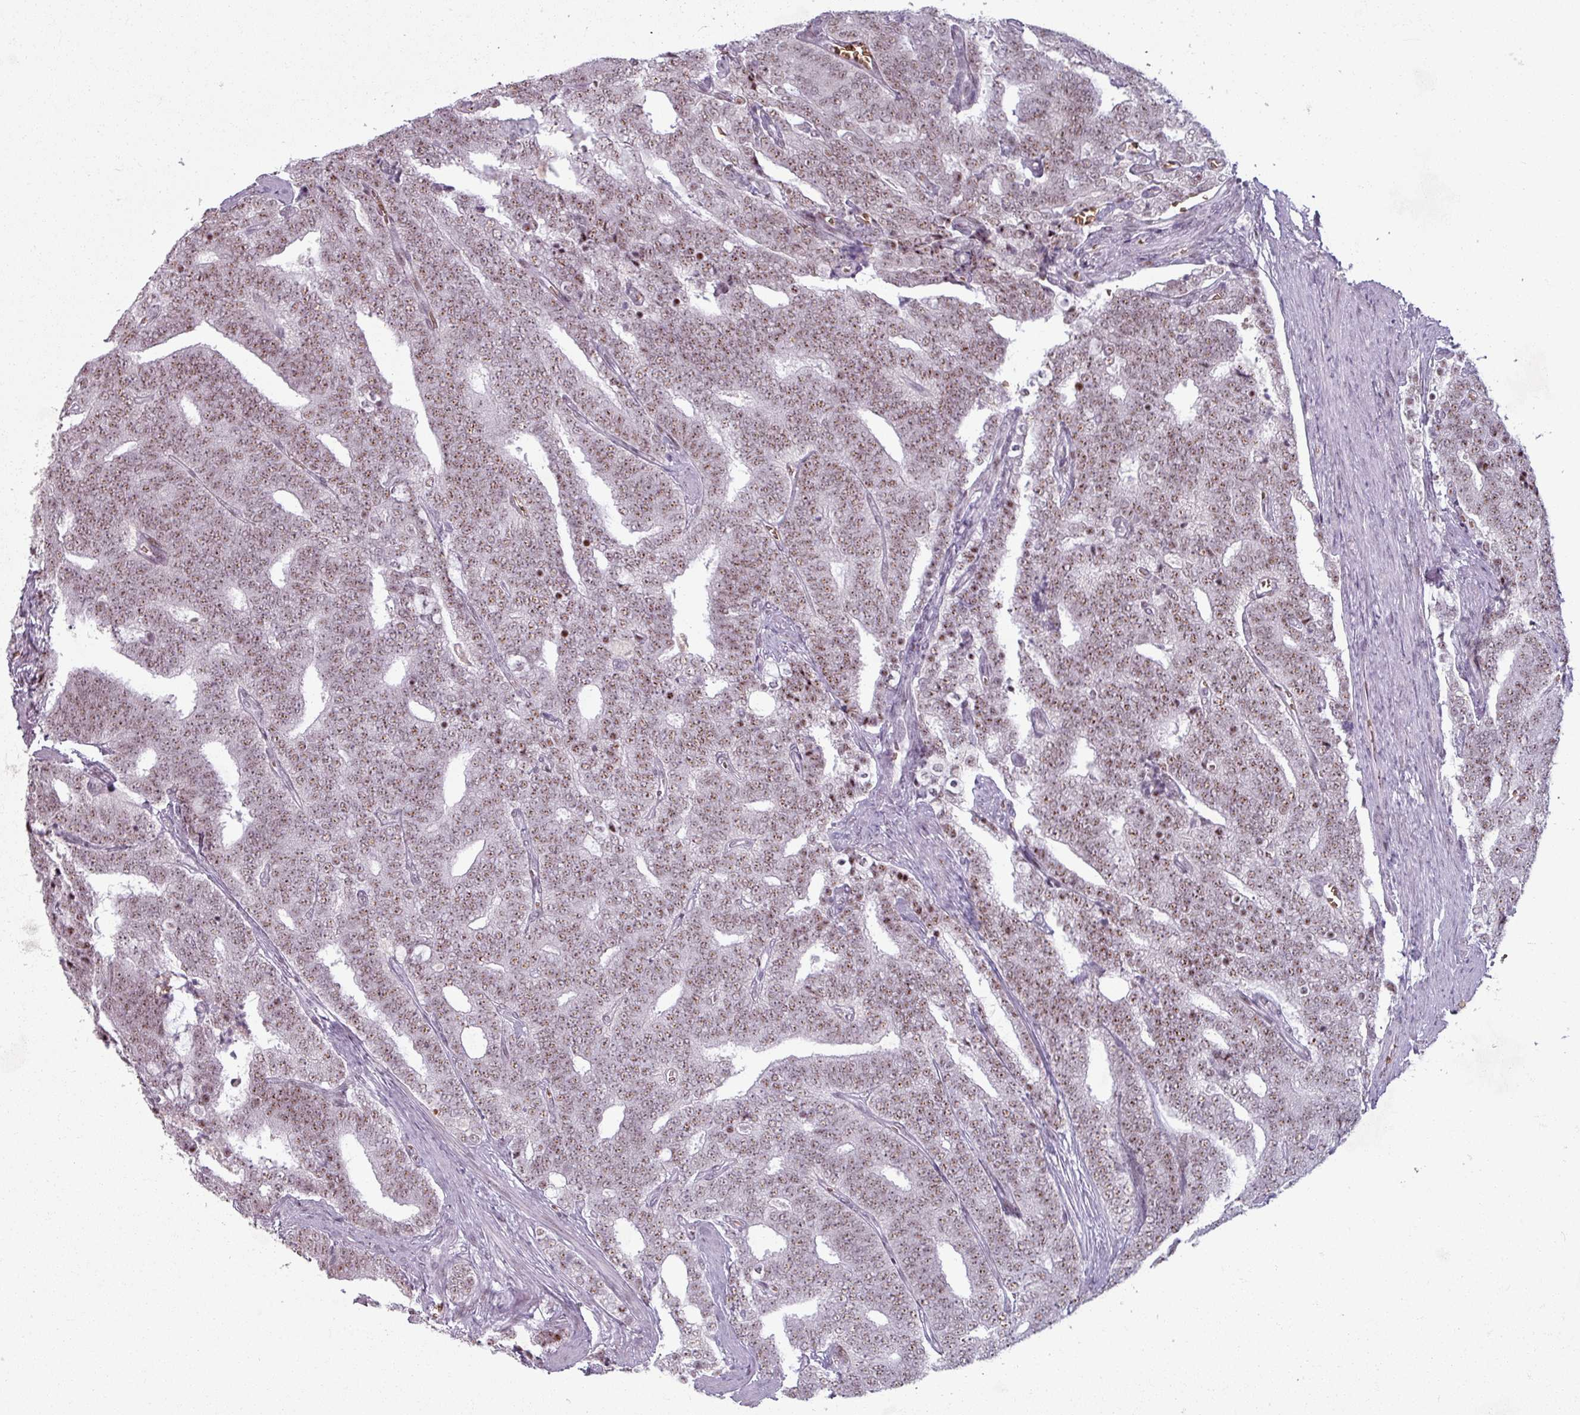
{"staining": {"intensity": "moderate", "quantity": ">75%", "location": "nuclear"}, "tissue": "prostate cancer", "cell_type": "Tumor cells", "image_type": "cancer", "snomed": [{"axis": "morphology", "description": "Adenocarcinoma, High grade"}, {"axis": "topography", "description": "Prostate and seminal vesicle, NOS"}], "caption": "Protein staining by immunohistochemistry (IHC) displays moderate nuclear staining in approximately >75% of tumor cells in prostate cancer (high-grade adenocarcinoma).", "gene": "NCOR1", "patient": {"sex": "male", "age": 67}}